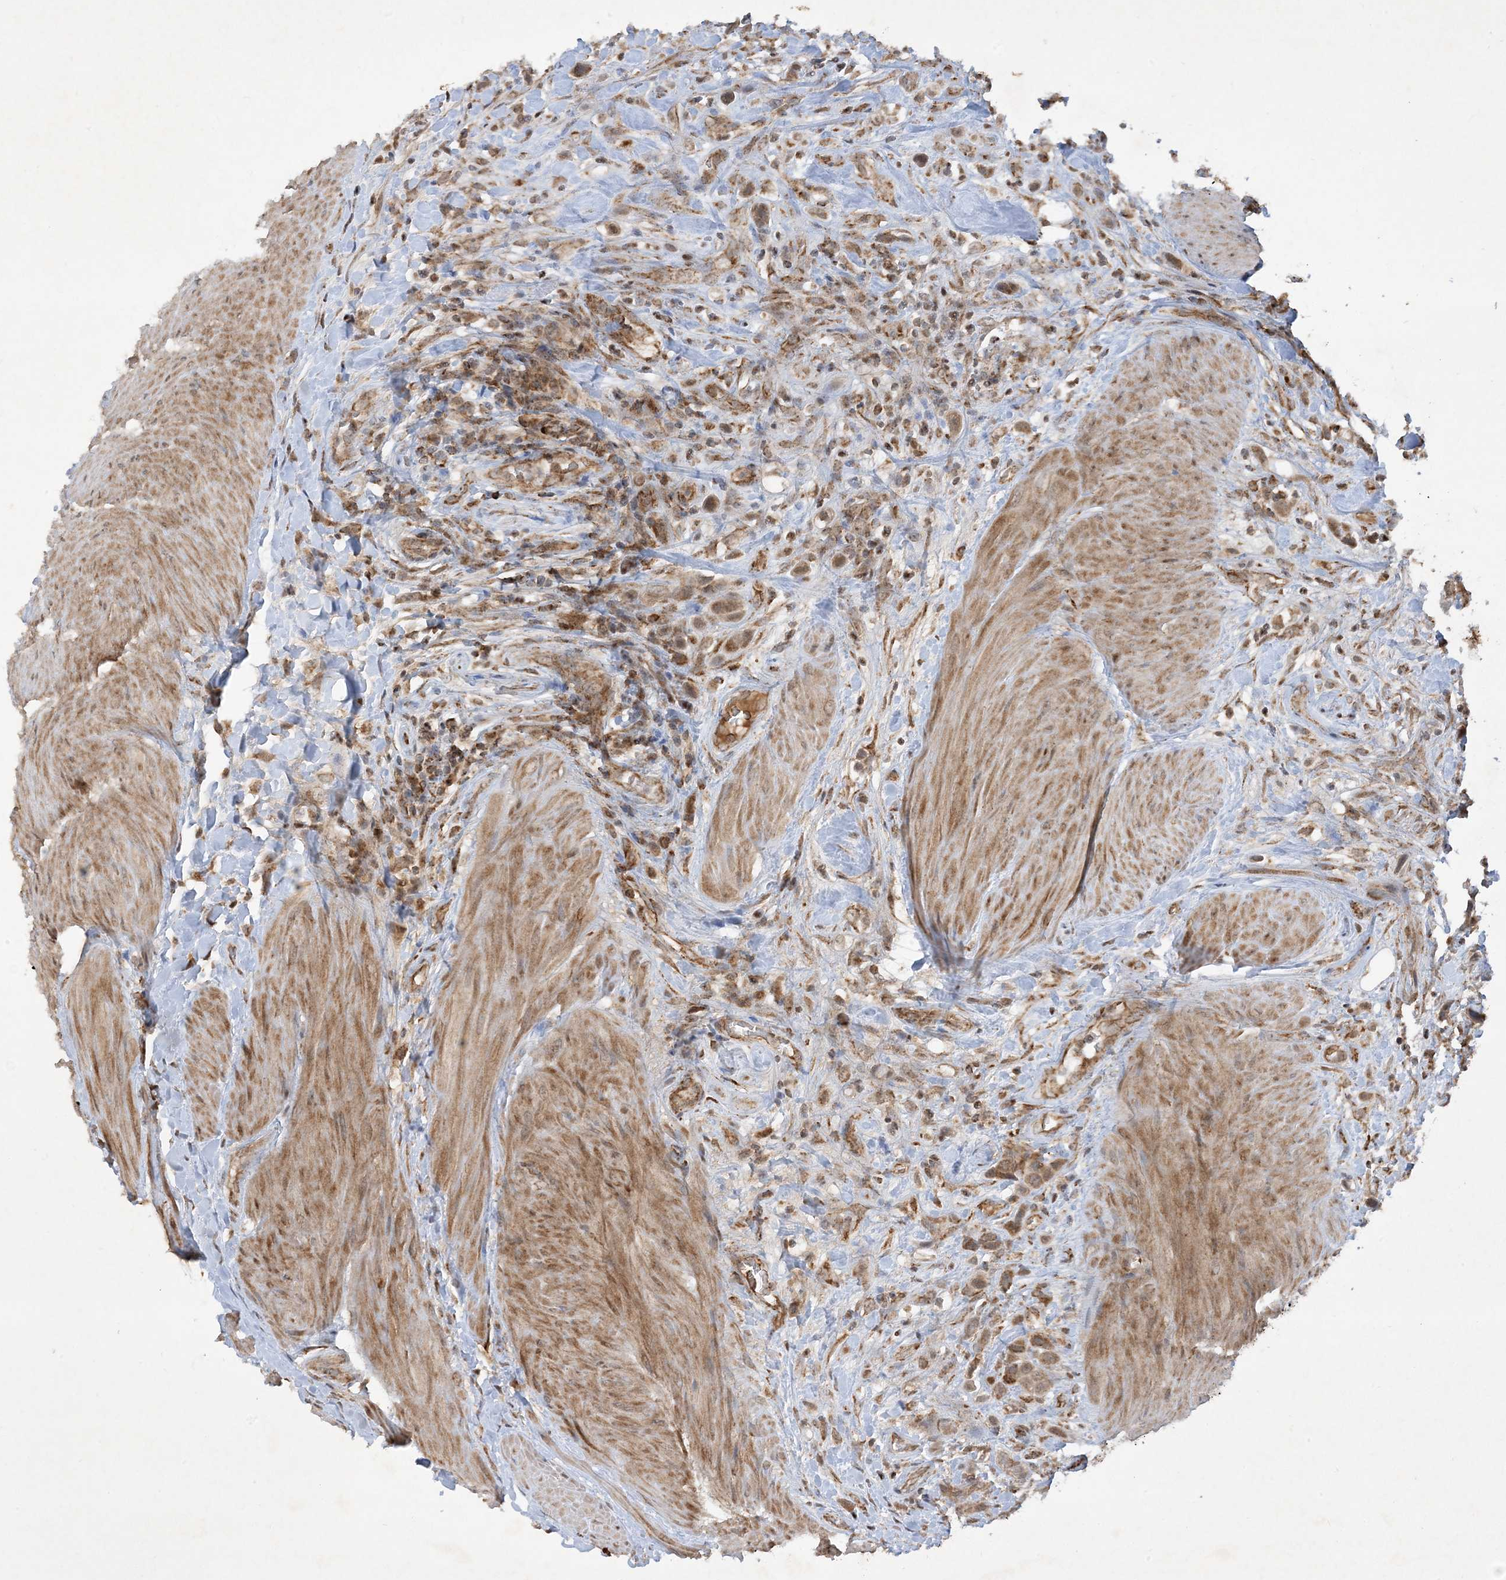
{"staining": {"intensity": "moderate", "quantity": ">75%", "location": "cytoplasmic/membranous"}, "tissue": "urothelial cancer", "cell_type": "Tumor cells", "image_type": "cancer", "snomed": [{"axis": "morphology", "description": "Urothelial carcinoma, High grade"}, {"axis": "topography", "description": "Urinary bladder"}], "caption": "Immunohistochemistry (IHC) micrograph of neoplastic tissue: human high-grade urothelial carcinoma stained using immunohistochemistry (IHC) exhibits medium levels of moderate protein expression localized specifically in the cytoplasmic/membranous of tumor cells, appearing as a cytoplasmic/membranous brown color.", "gene": "NDUFAF3", "patient": {"sex": "male", "age": 50}}